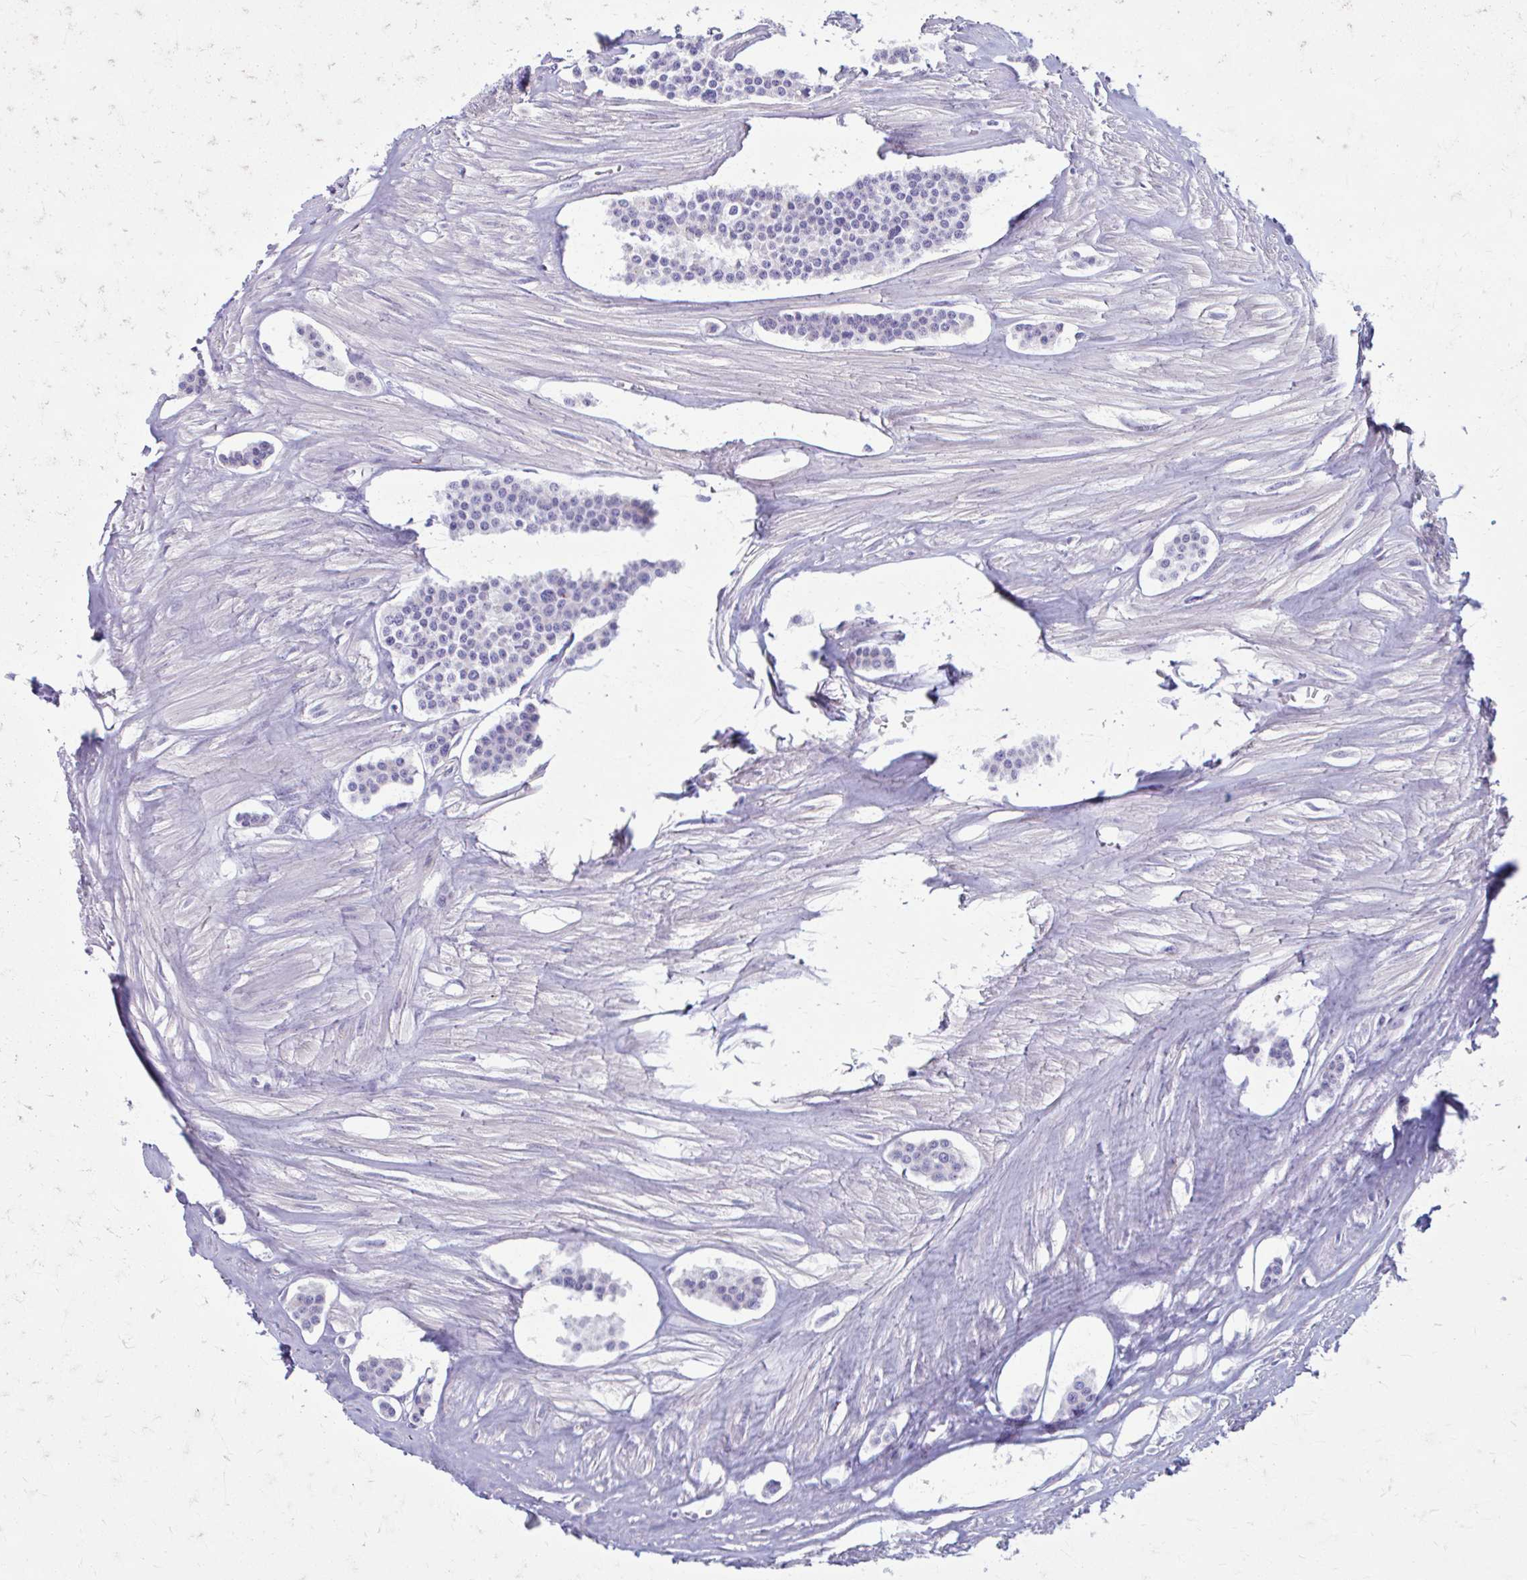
{"staining": {"intensity": "negative", "quantity": "none", "location": "none"}, "tissue": "carcinoid", "cell_type": "Tumor cells", "image_type": "cancer", "snomed": [{"axis": "morphology", "description": "Carcinoid, malignant, NOS"}, {"axis": "topography", "description": "Small intestine"}], "caption": "There is no significant expression in tumor cells of carcinoid (malignant).", "gene": "C12orf71", "patient": {"sex": "male", "age": 60}}